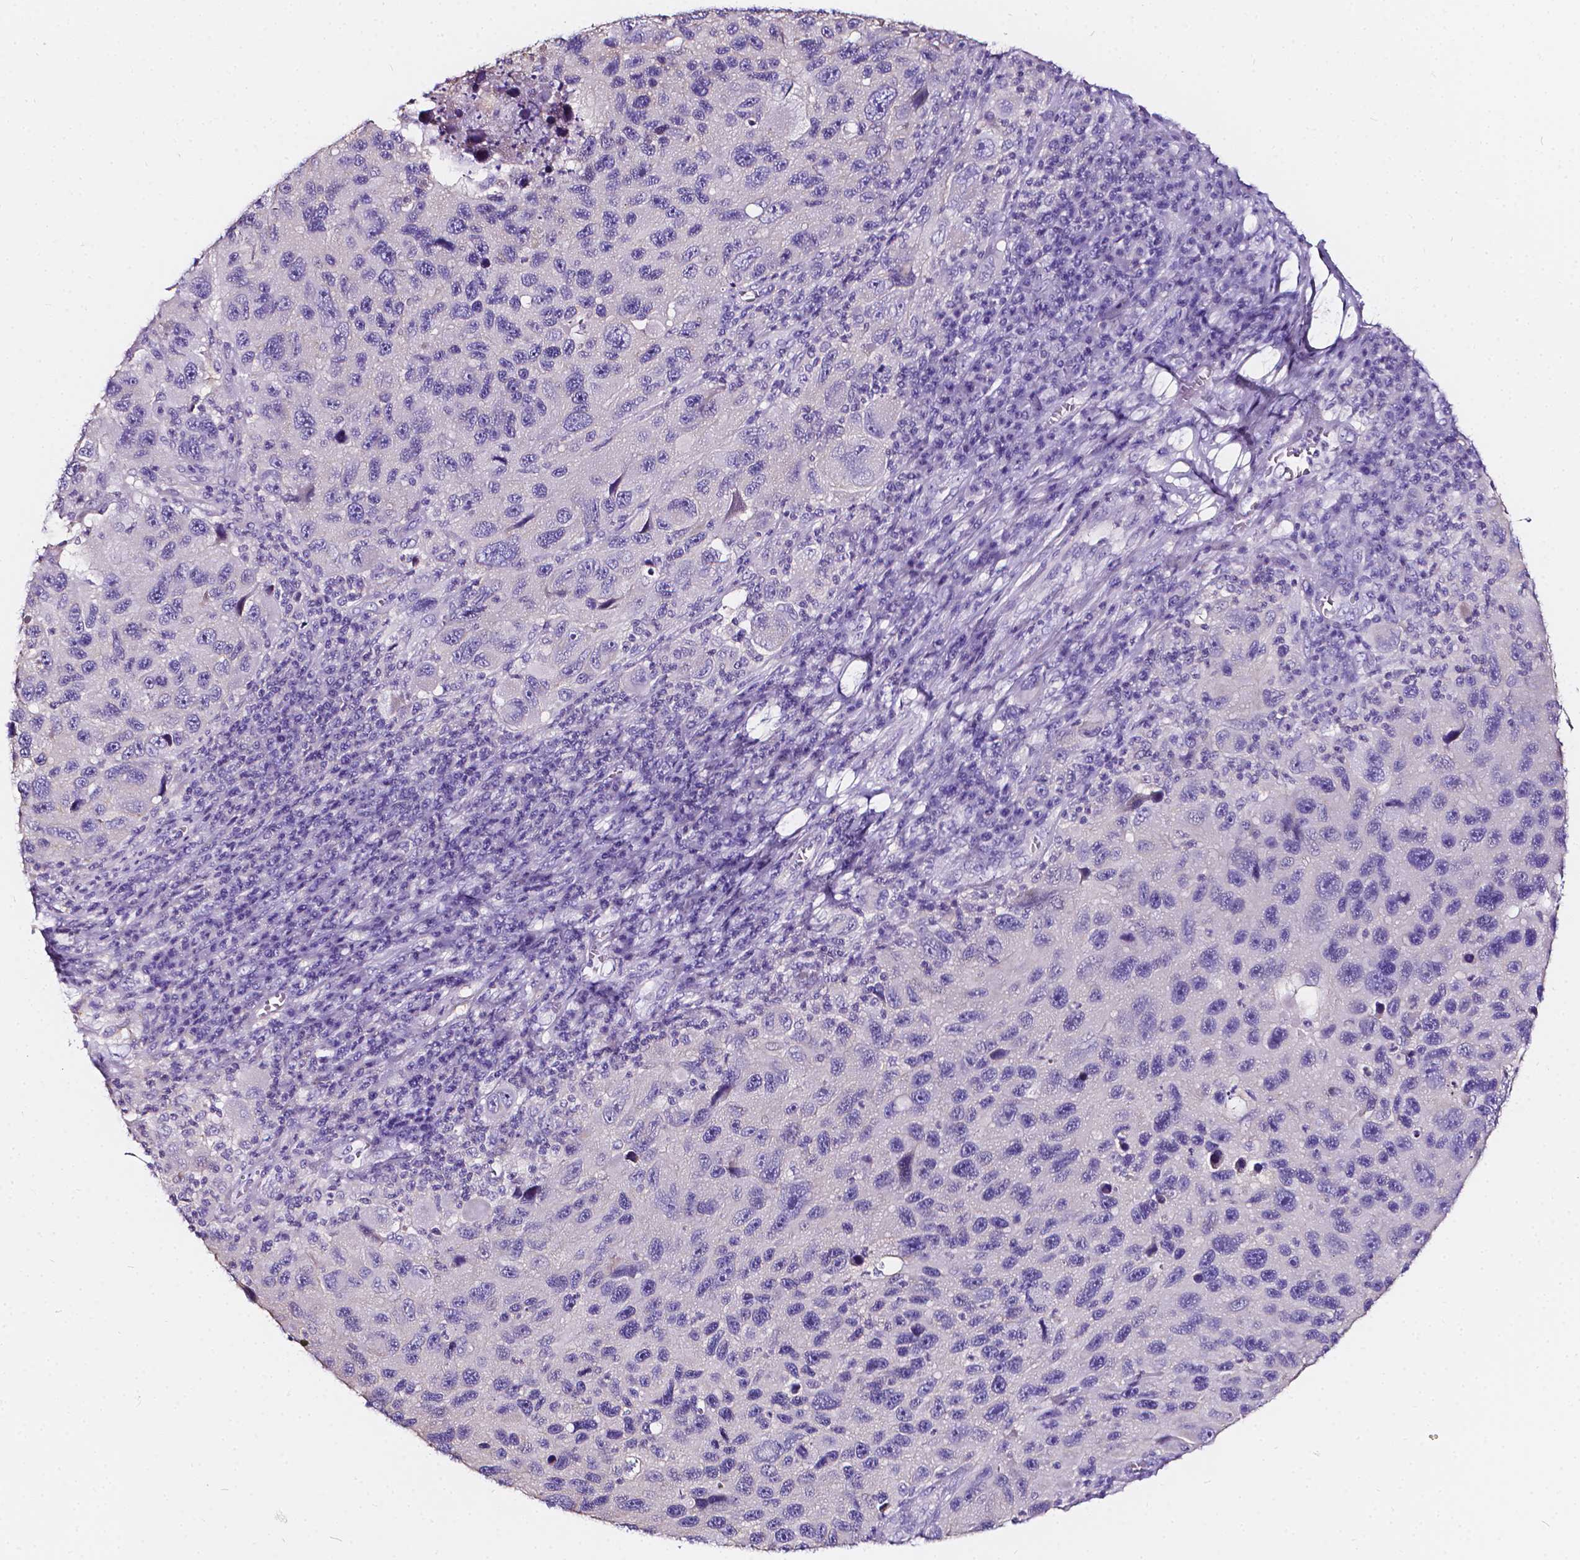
{"staining": {"intensity": "negative", "quantity": "none", "location": "none"}, "tissue": "melanoma", "cell_type": "Tumor cells", "image_type": "cancer", "snomed": [{"axis": "morphology", "description": "Malignant melanoma, NOS"}, {"axis": "topography", "description": "Skin"}], "caption": "High magnification brightfield microscopy of melanoma stained with DAB (brown) and counterstained with hematoxylin (blue): tumor cells show no significant expression.", "gene": "CLSTN2", "patient": {"sex": "male", "age": 53}}